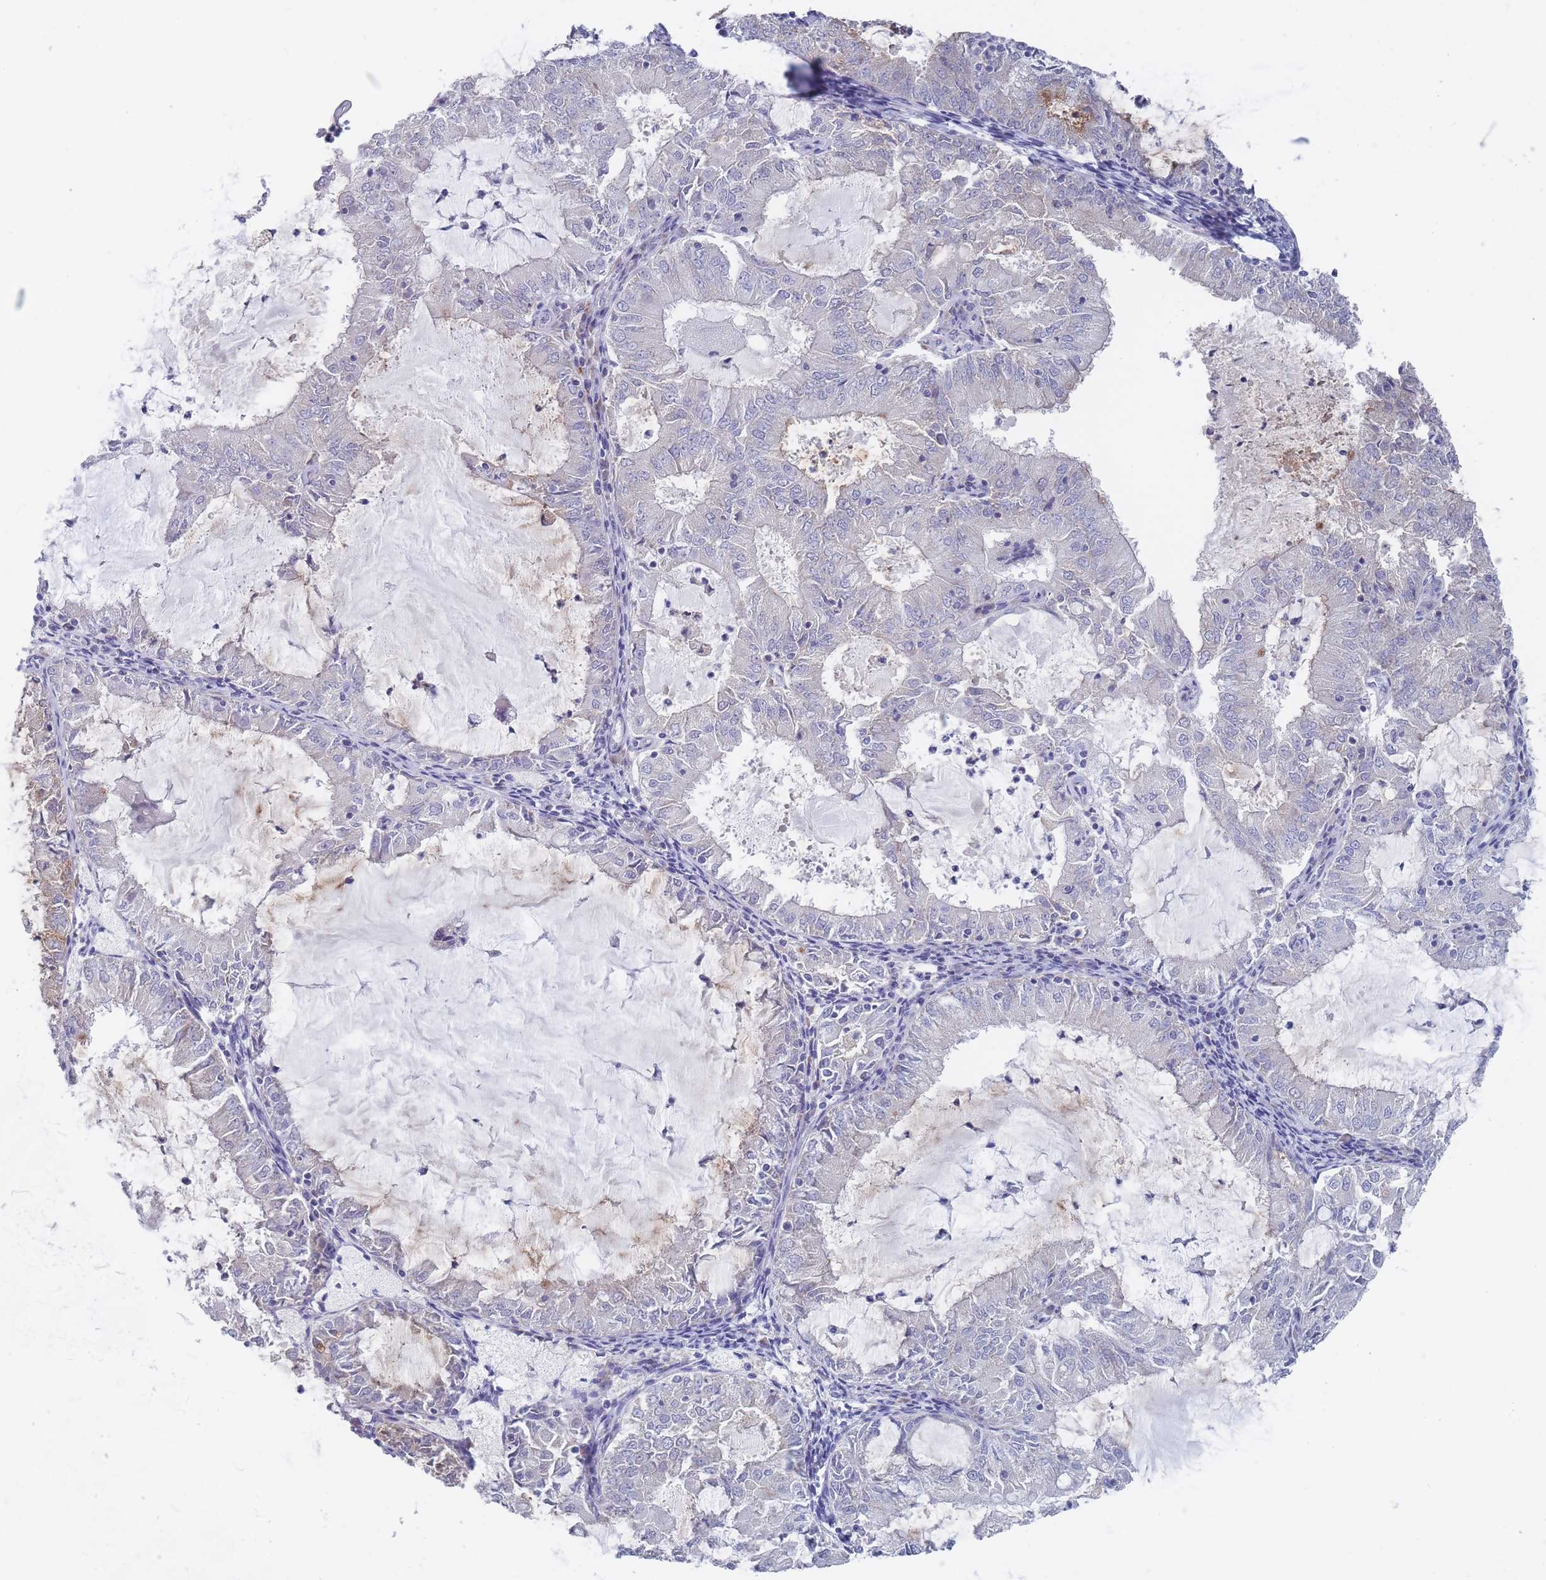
{"staining": {"intensity": "negative", "quantity": "none", "location": "none"}, "tissue": "endometrial cancer", "cell_type": "Tumor cells", "image_type": "cancer", "snomed": [{"axis": "morphology", "description": "Adenocarcinoma, NOS"}, {"axis": "topography", "description": "Endometrium"}], "caption": "The micrograph displays no significant staining in tumor cells of endometrial cancer.", "gene": "PIGU", "patient": {"sex": "female", "age": 57}}